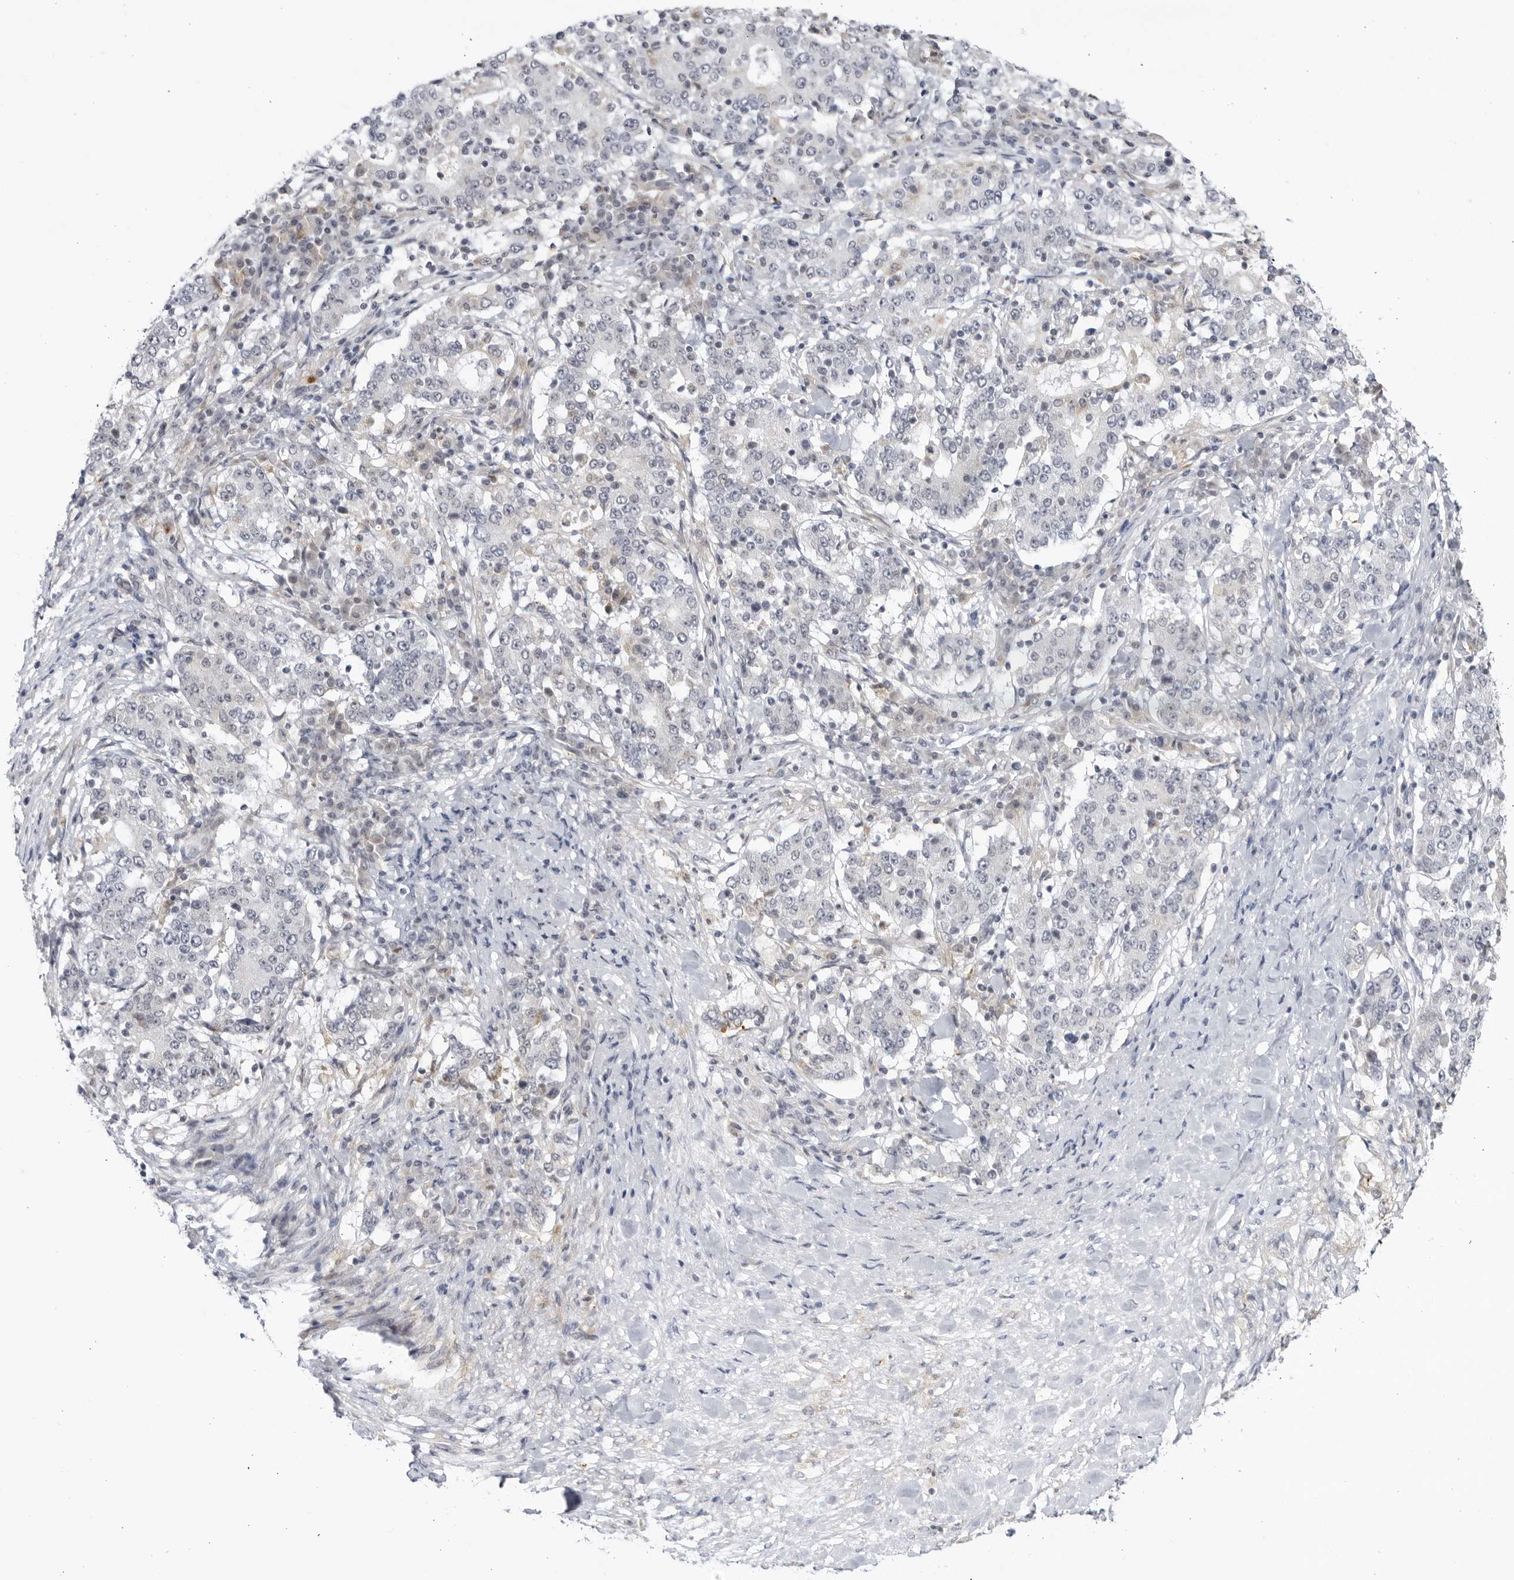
{"staining": {"intensity": "negative", "quantity": "none", "location": "none"}, "tissue": "stomach cancer", "cell_type": "Tumor cells", "image_type": "cancer", "snomed": [{"axis": "morphology", "description": "Adenocarcinoma, NOS"}, {"axis": "topography", "description": "Stomach"}], "caption": "Tumor cells show no significant protein expression in adenocarcinoma (stomach).", "gene": "CNBD1", "patient": {"sex": "male", "age": 59}}